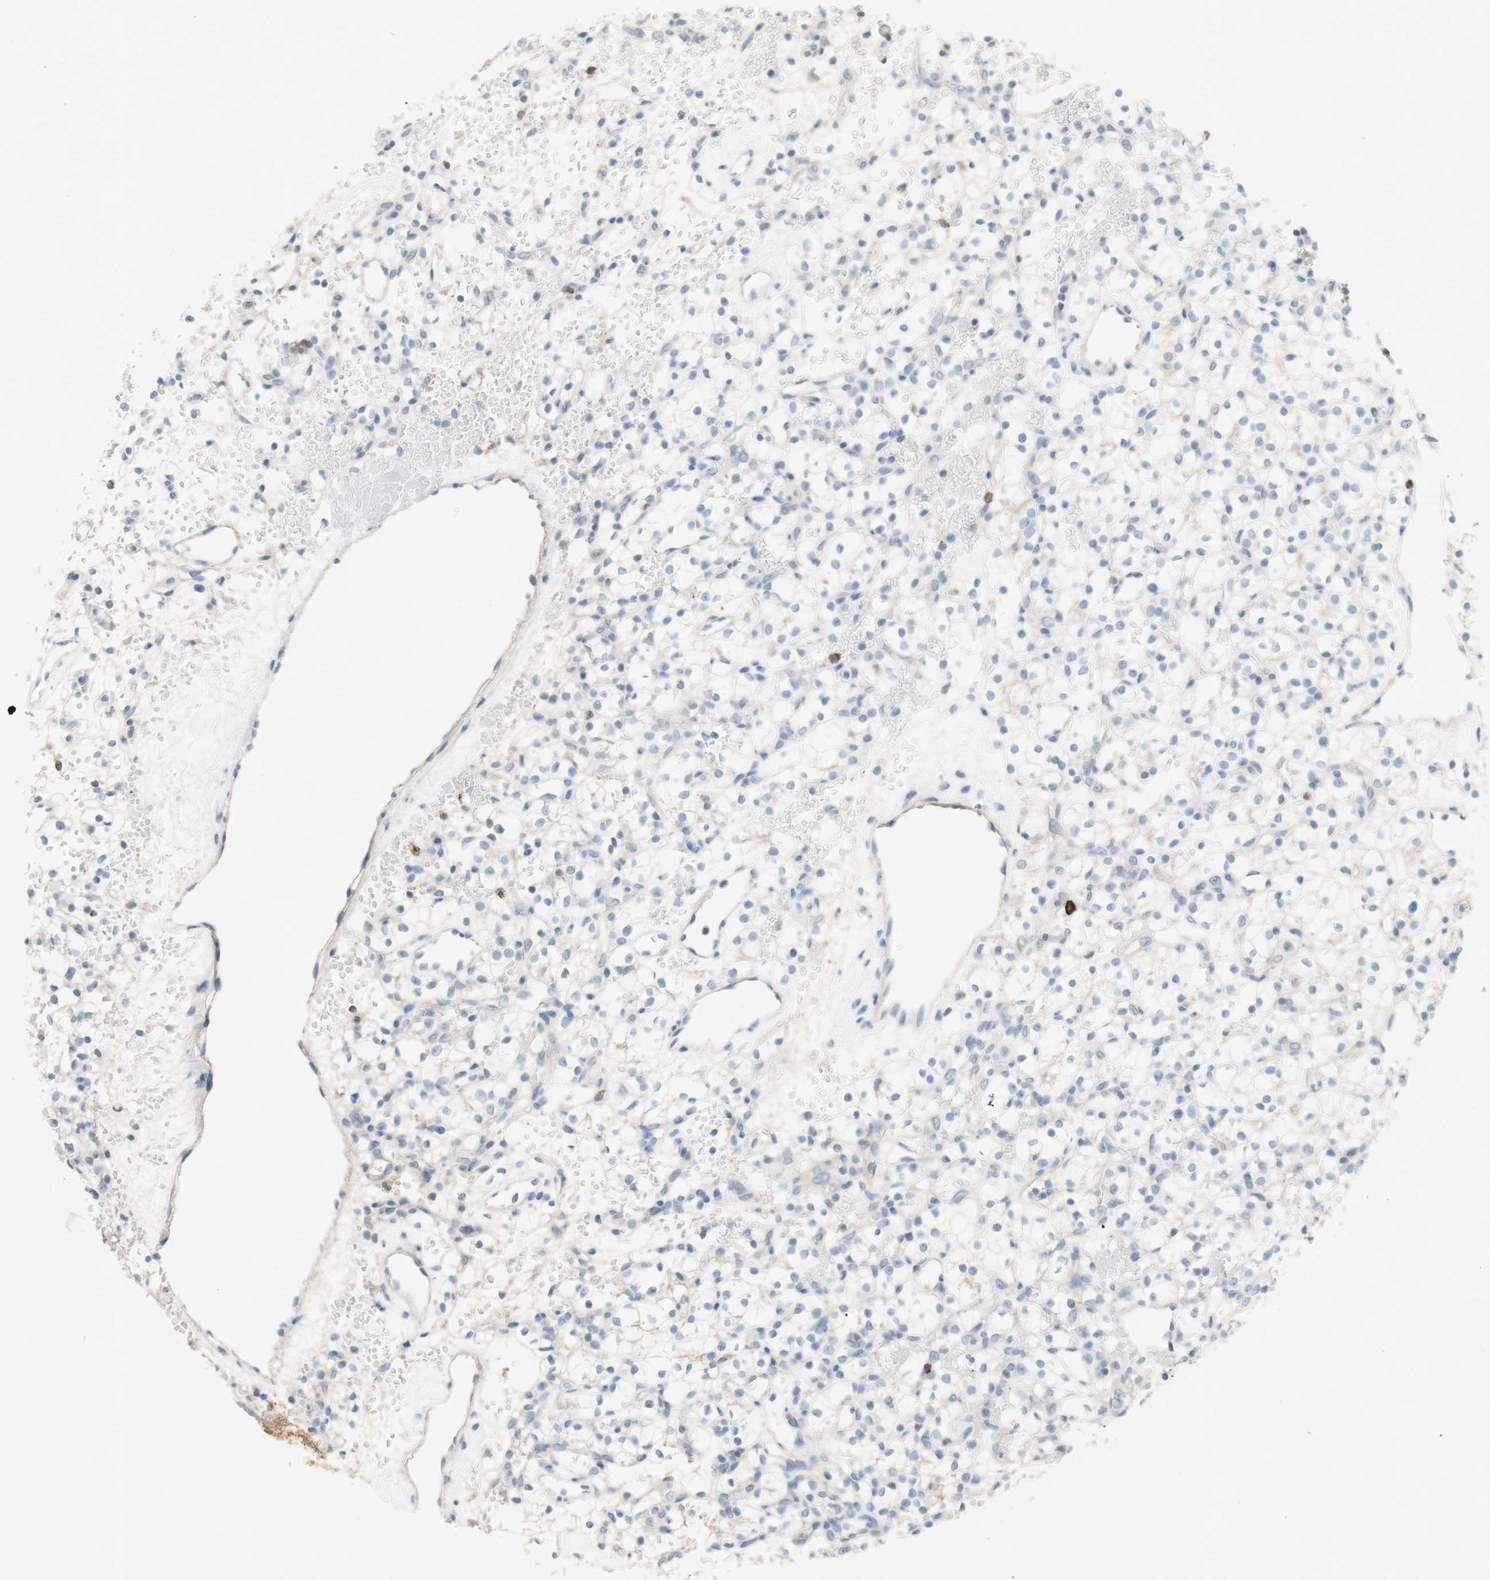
{"staining": {"intensity": "negative", "quantity": "none", "location": "none"}, "tissue": "renal cancer", "cell_type": "Tumor cells", "image_type": "cancer", "snomed": [{"axis": "morphology", "description": "Adenocarcinoma, NOS"}, {"axis": "topography", "description": "Kidney"}], "caption": "Human renal adenocarcinoma stained for a protein using IHC reveals no positivity in tumor cells.", "gene": "PACSIN1", "patient": {"sex": "female", "age": 60}}